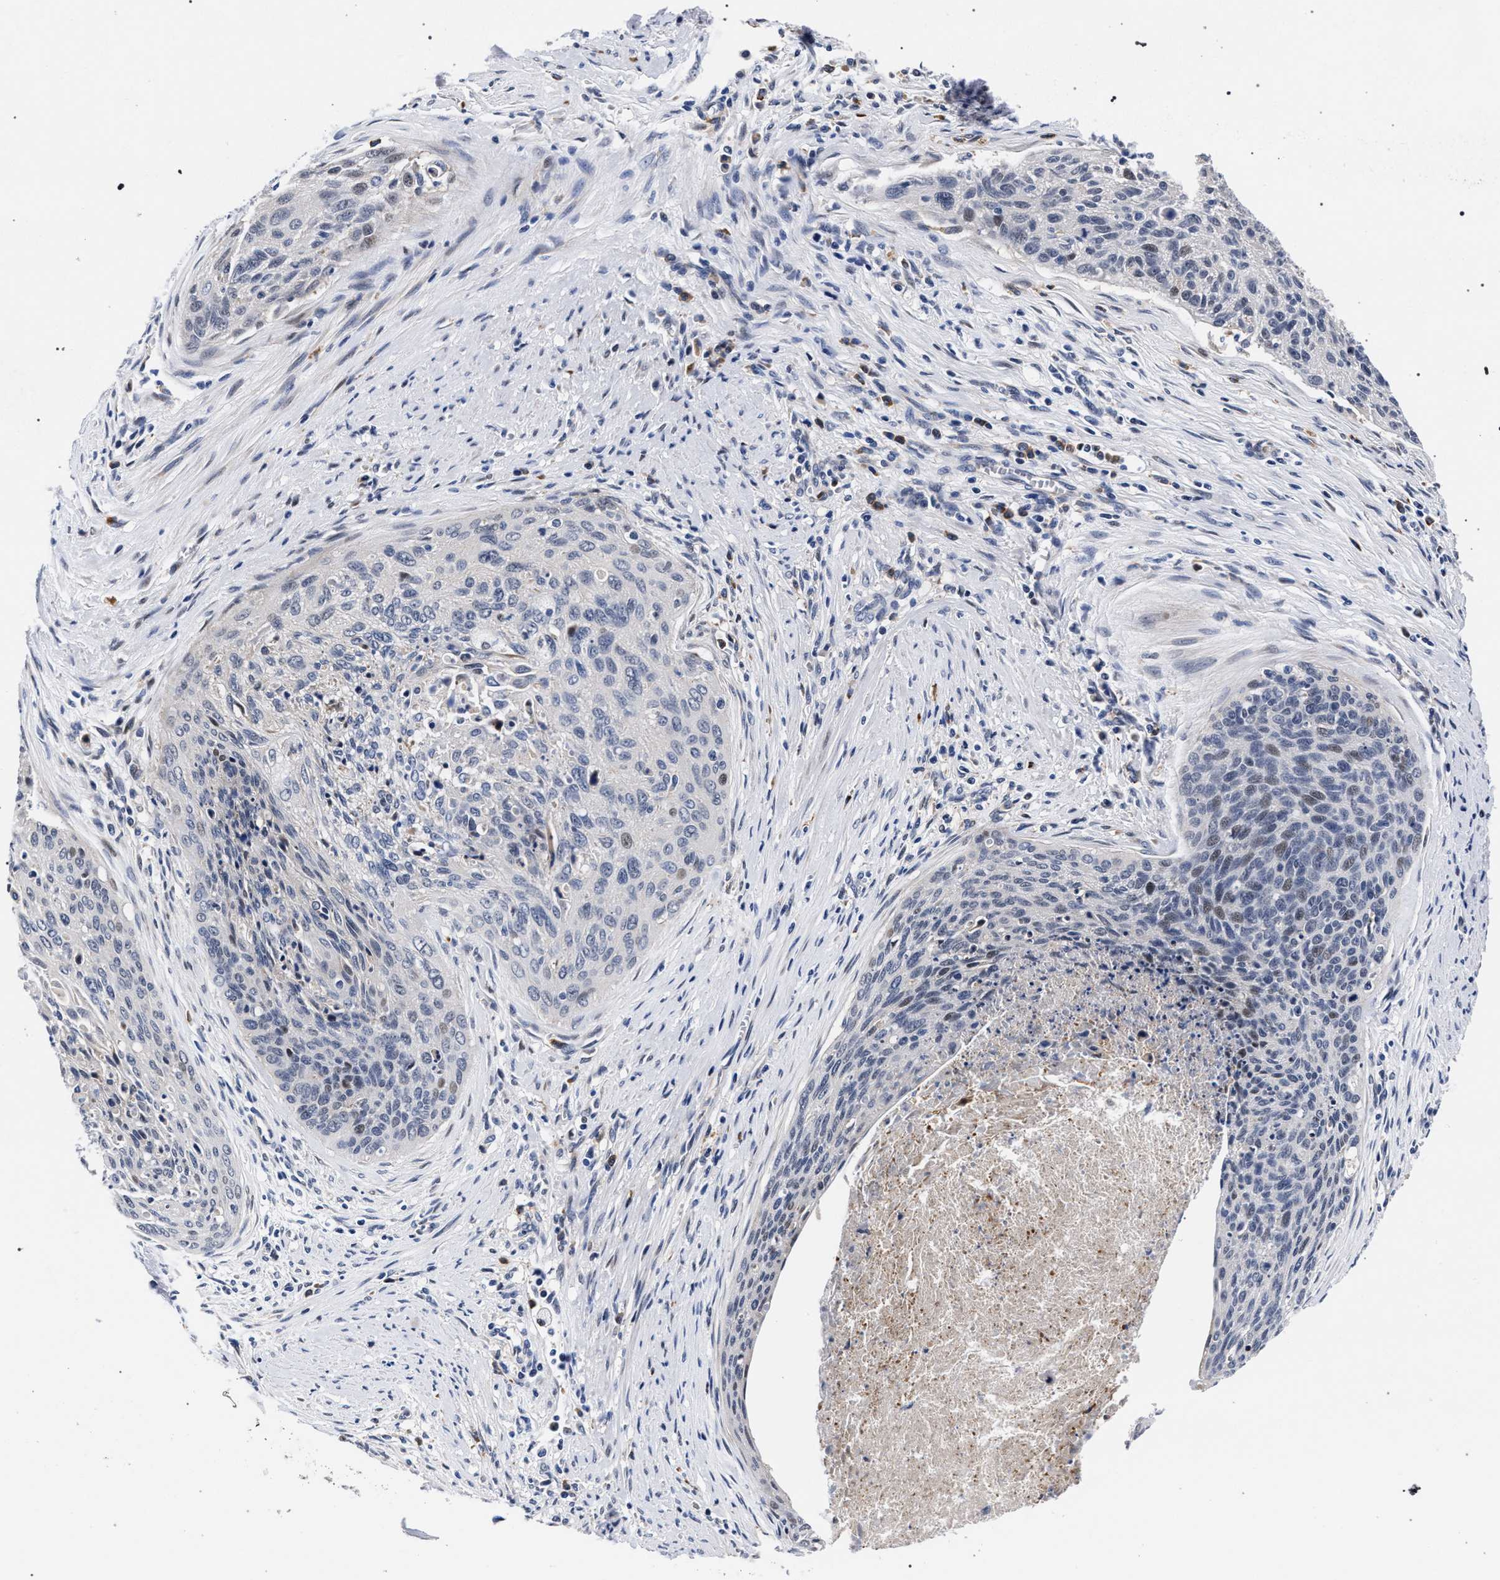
{"staining": {"intensity": "weak", "quantity": "<25%", "location": "nuclear"}, "tissue": "cervical cancer", "cell_type": "Tumor cells", "image_type": "cancer", "snomed": [{"axis": "morphology", "description": "Squamous cell carcinoma, NOS"}, {"axis": "topography", "description": "Cervix"}], "caption": "Immunohistochemistry of squamous cell carcinoma (cervical) displays no staining in tumor cells.", "gene": "ZNF462", "patient": {"sex": "female", "age": 55}}